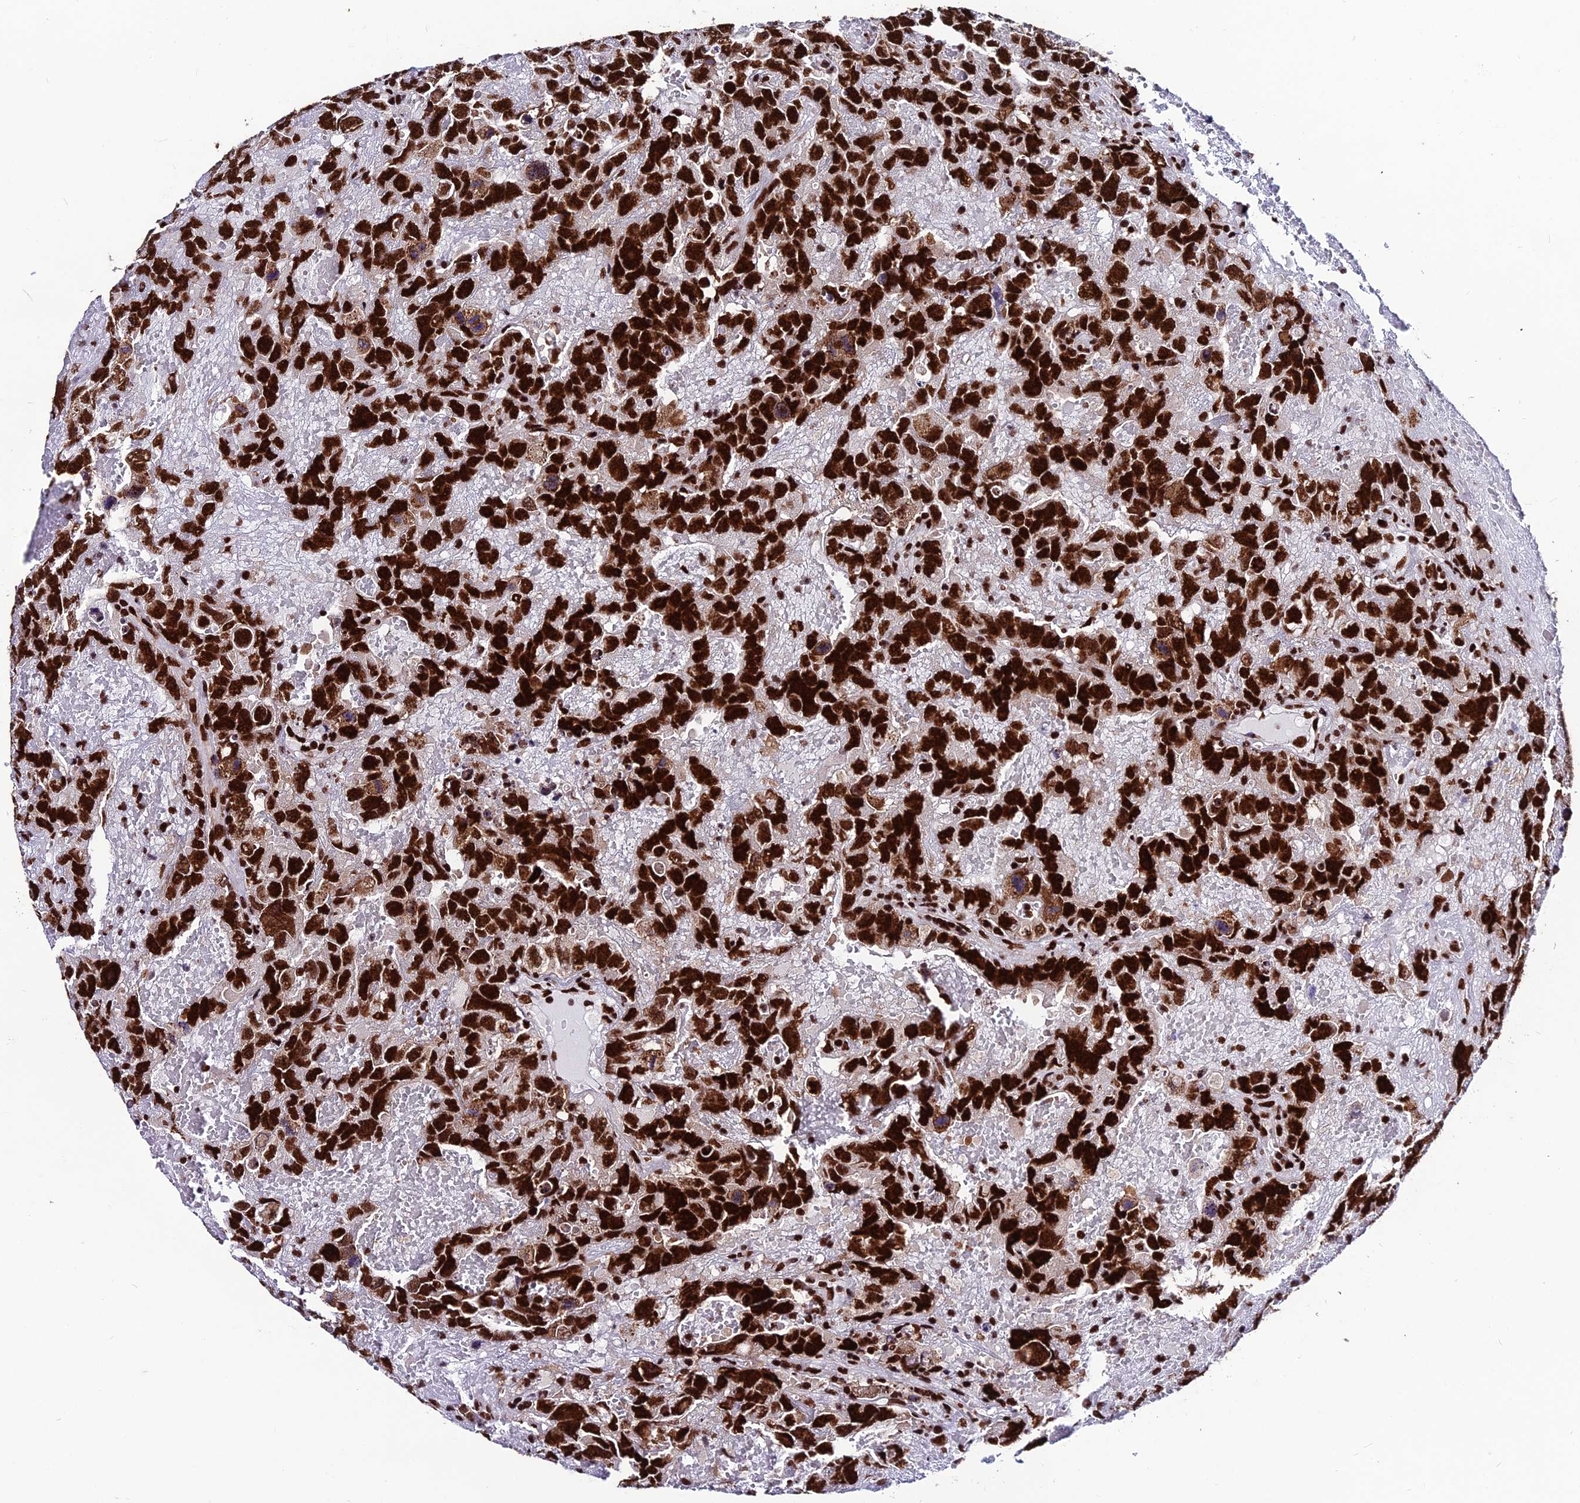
{"staining": {"intensity": "strong", "quantity": ">75%", "location": "nuclear"}, "tissue": "testis cancer", "cell_type": "Tumor cells", "image_type": "cancer", "snomed": [{"axis": "morphology", "description": "Carcinoma, Embryonal, NOS"}, {"axis": "topography", "description": "Testis"}], "caption": "Testis cancer stained with immunohistochemistry displays strong nuclear expression in approximately >75% of tumor cells.", "gene": "HNRNPH1", "patient": {"sex": "male", "age": 45}}